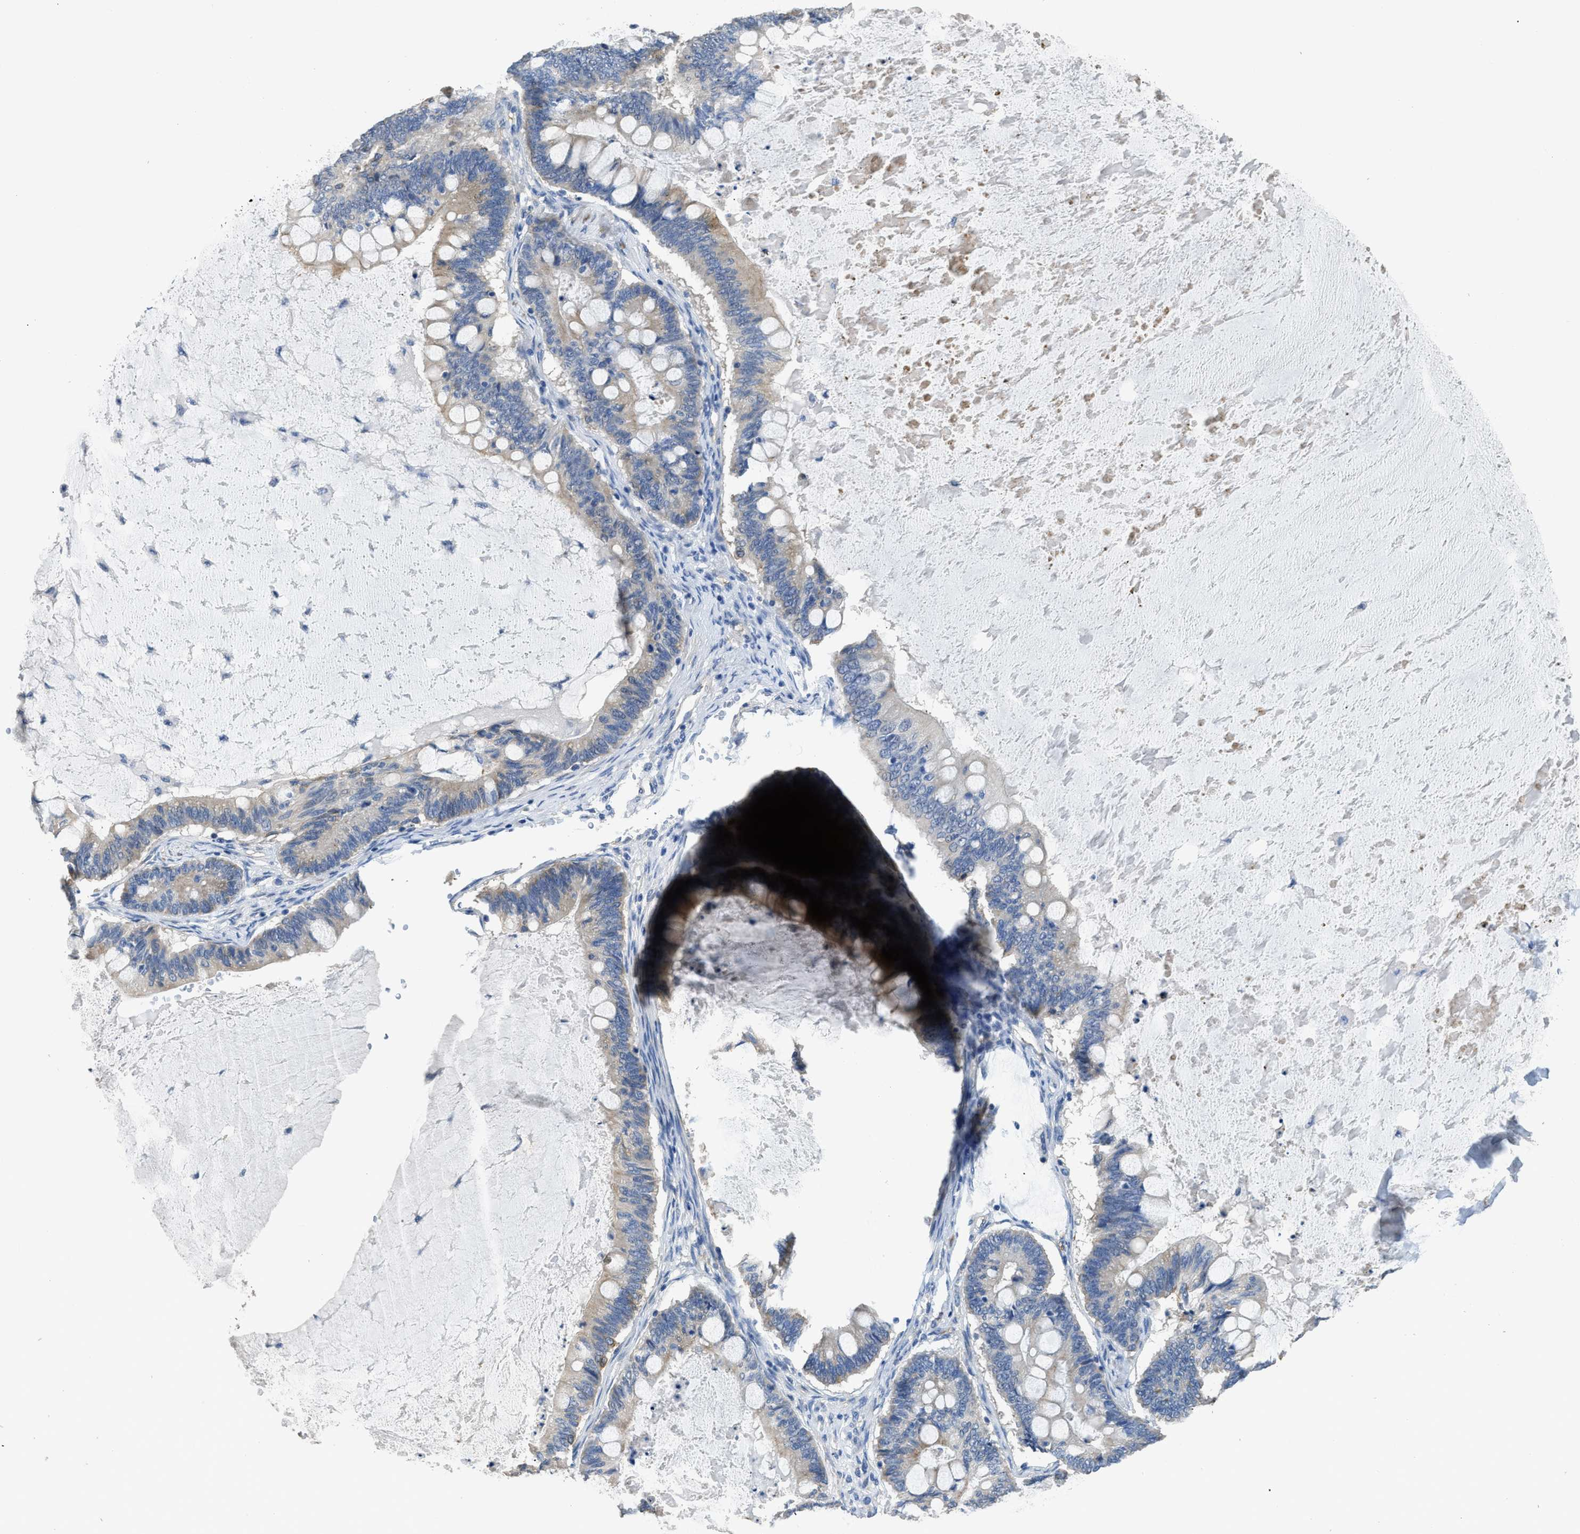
{"staining": {"intensity": "weak", "quantity": "<25%", "location": "cytoplasmic/membranous"}, "tissue": "ovarian cancer", "cell_type": "Tumor cells", "image_type": "cancer", "snomed": [{"axis": "morphology", "description": "Cystadenocarcinoma, mucinous, NOS"}, {"axis": "topography", "description": "Ovary"}], "caption": "The histopathology image exhibits no staining of tumor cells in ovarian mucinous cystadenocarcinoma.", "gene": "ZSWIM5", "patient": {"sex": "female", "age": 61}}